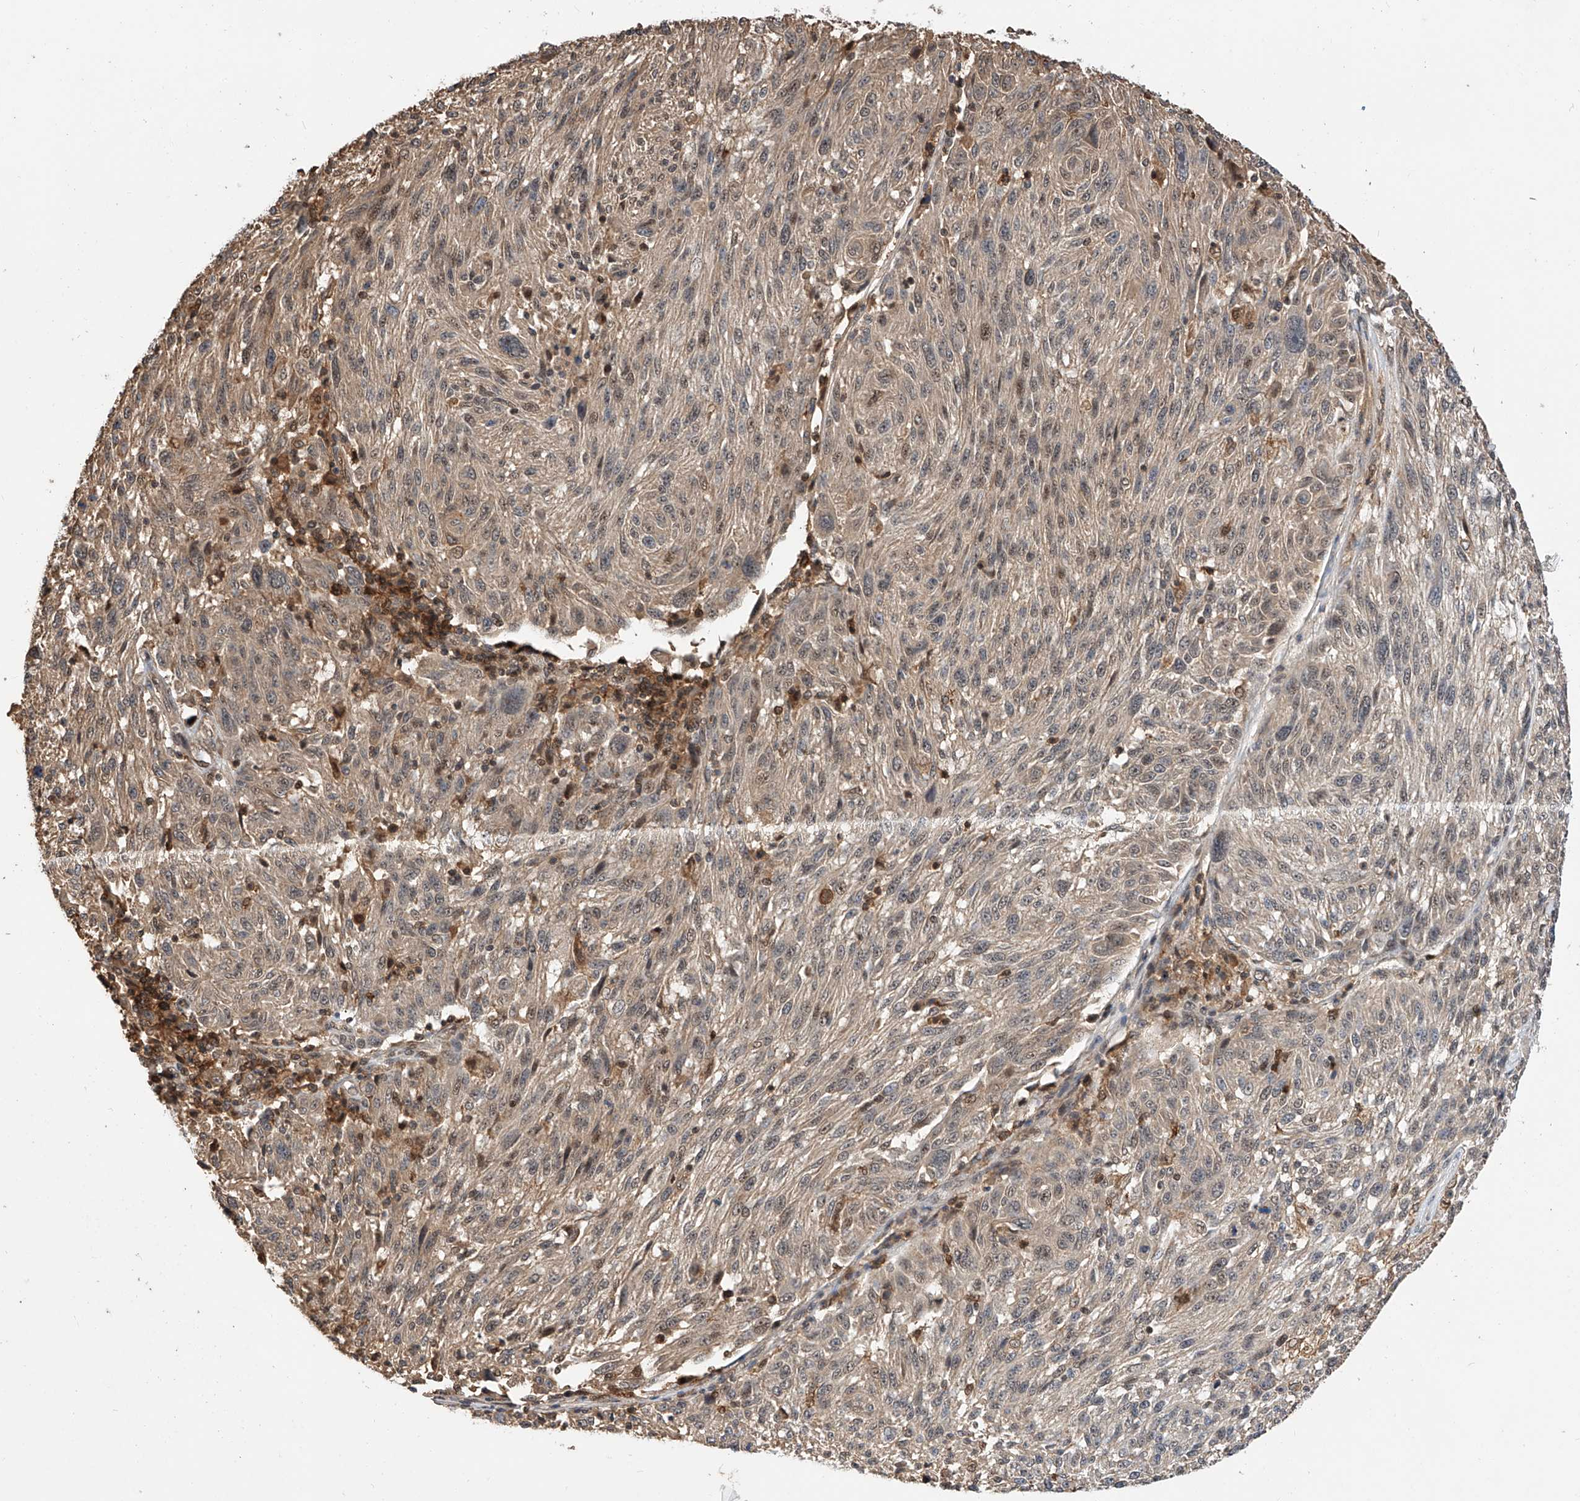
{"staining": {"intensity": "weak", "quantity": "25%-75%", "location": "cytoplasmic/membranous,nuclear"}, "tissue": "melanoma", "cell_type": "Tumor cells", "image_type": "cancer", "snomed": [{"axis": "morphology", "description": "Malignant melanoma, NOS"}, {"axis": "topography", "description": "Skin"}], "caption": "Approximately 25%-75% of tumor cells in melanoma reveal weak cytoplasmic/membranous and nuclear protein expression as visualized by brown immunohistochemical staining.", "gene": "RILPL2", "patient": {"sex": "male", "age": 53}}